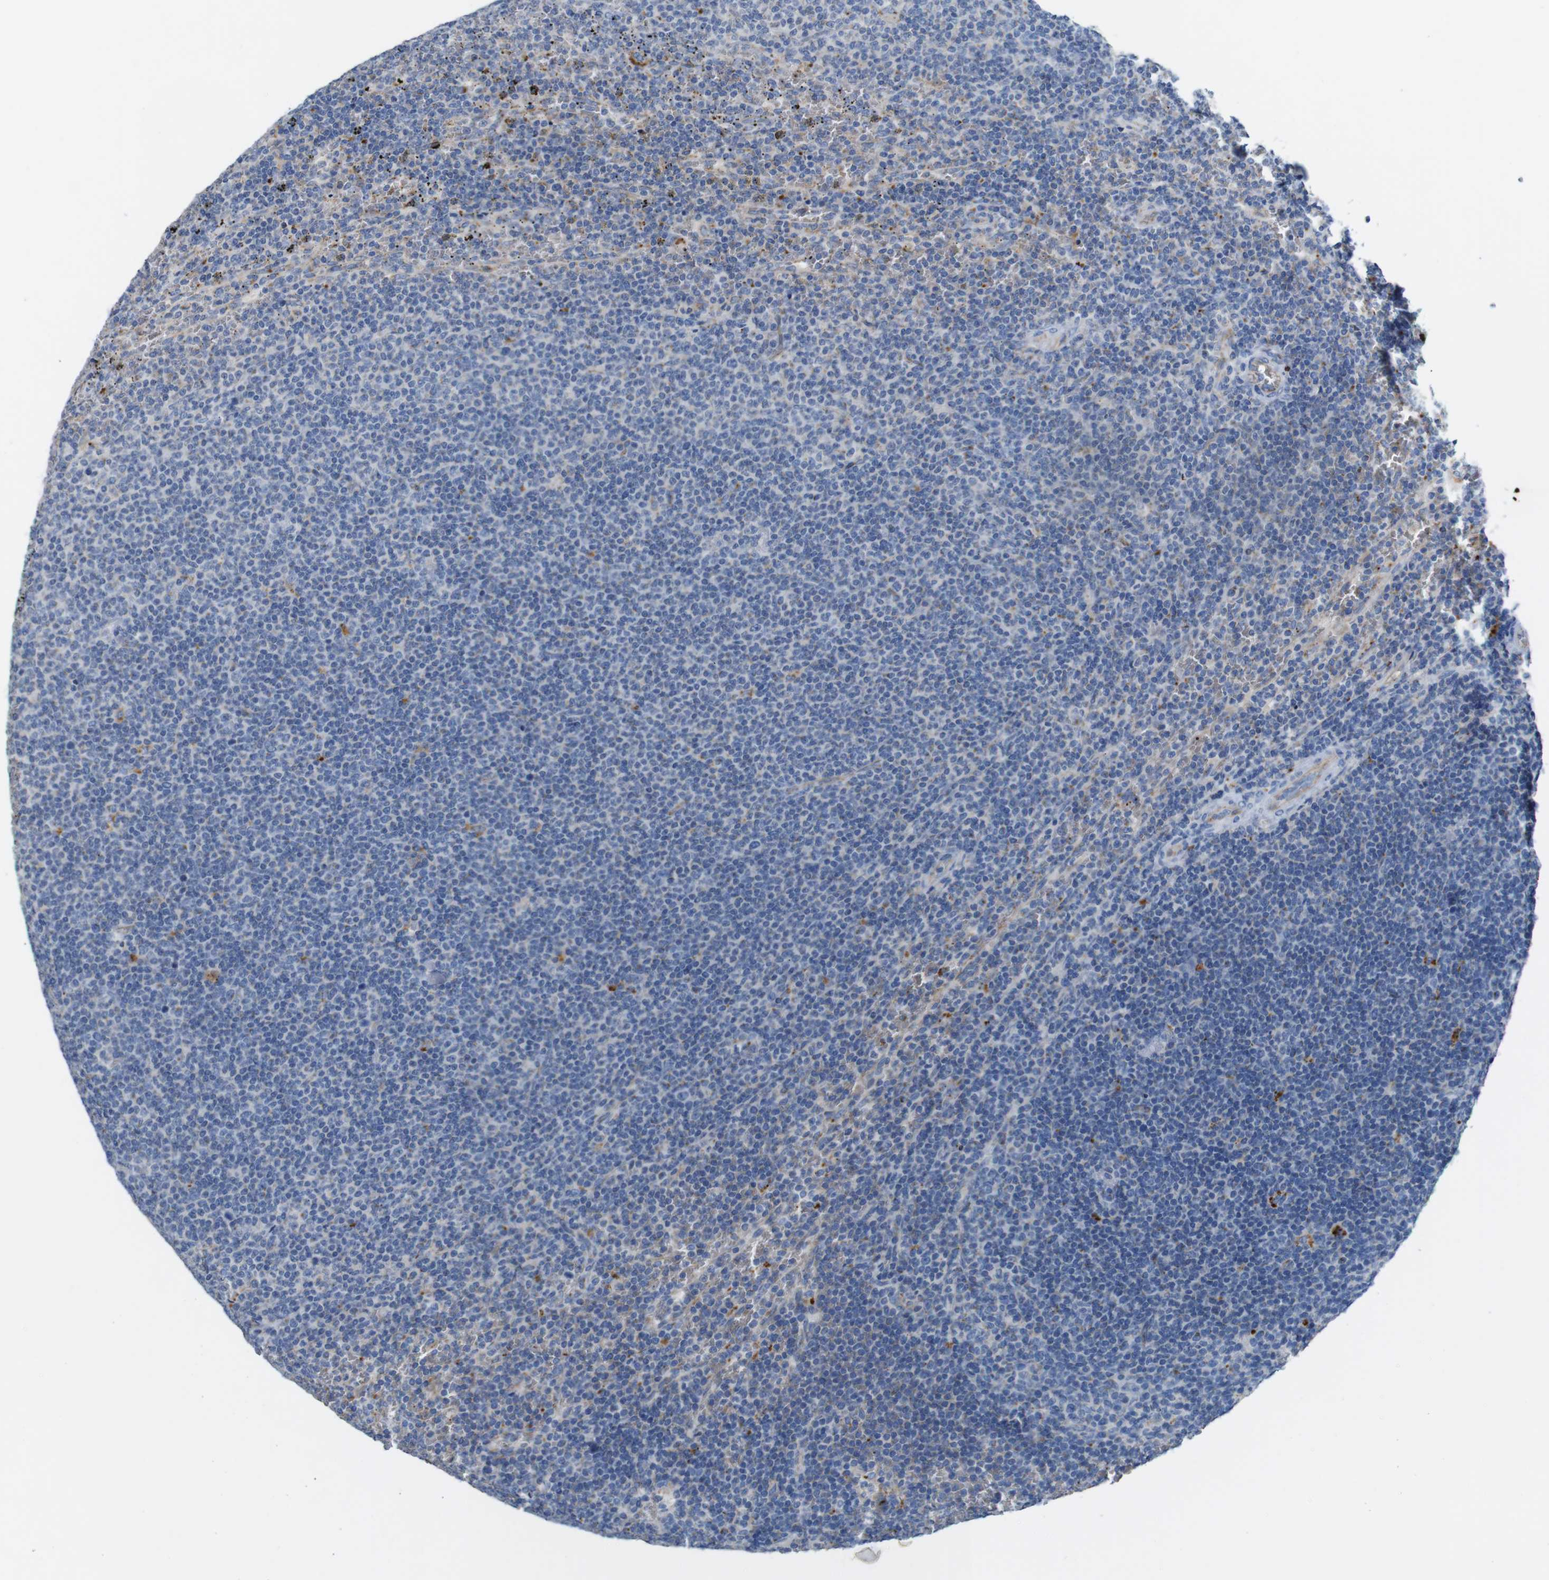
{"staining": {"intensity": "negative", "quantity": "none", "location": "none"}, "tissue": "lymphoma", "cell_type": "Tumor cells", "image_type": "cancer", "snomed": [{"axis": "morphology", "description": "Malignant lymphoma, non-Hodgkin's type, Low grade"}, {"axis": "topography", "description": "Spleen"}], "caption": "The immunohistochemistry (IHC) photomicrograph has no significant expression in tumor cells of lymphoma tissue.", "gene": "NHLRC3", "patient": {"sex": "female", "age": 50}}